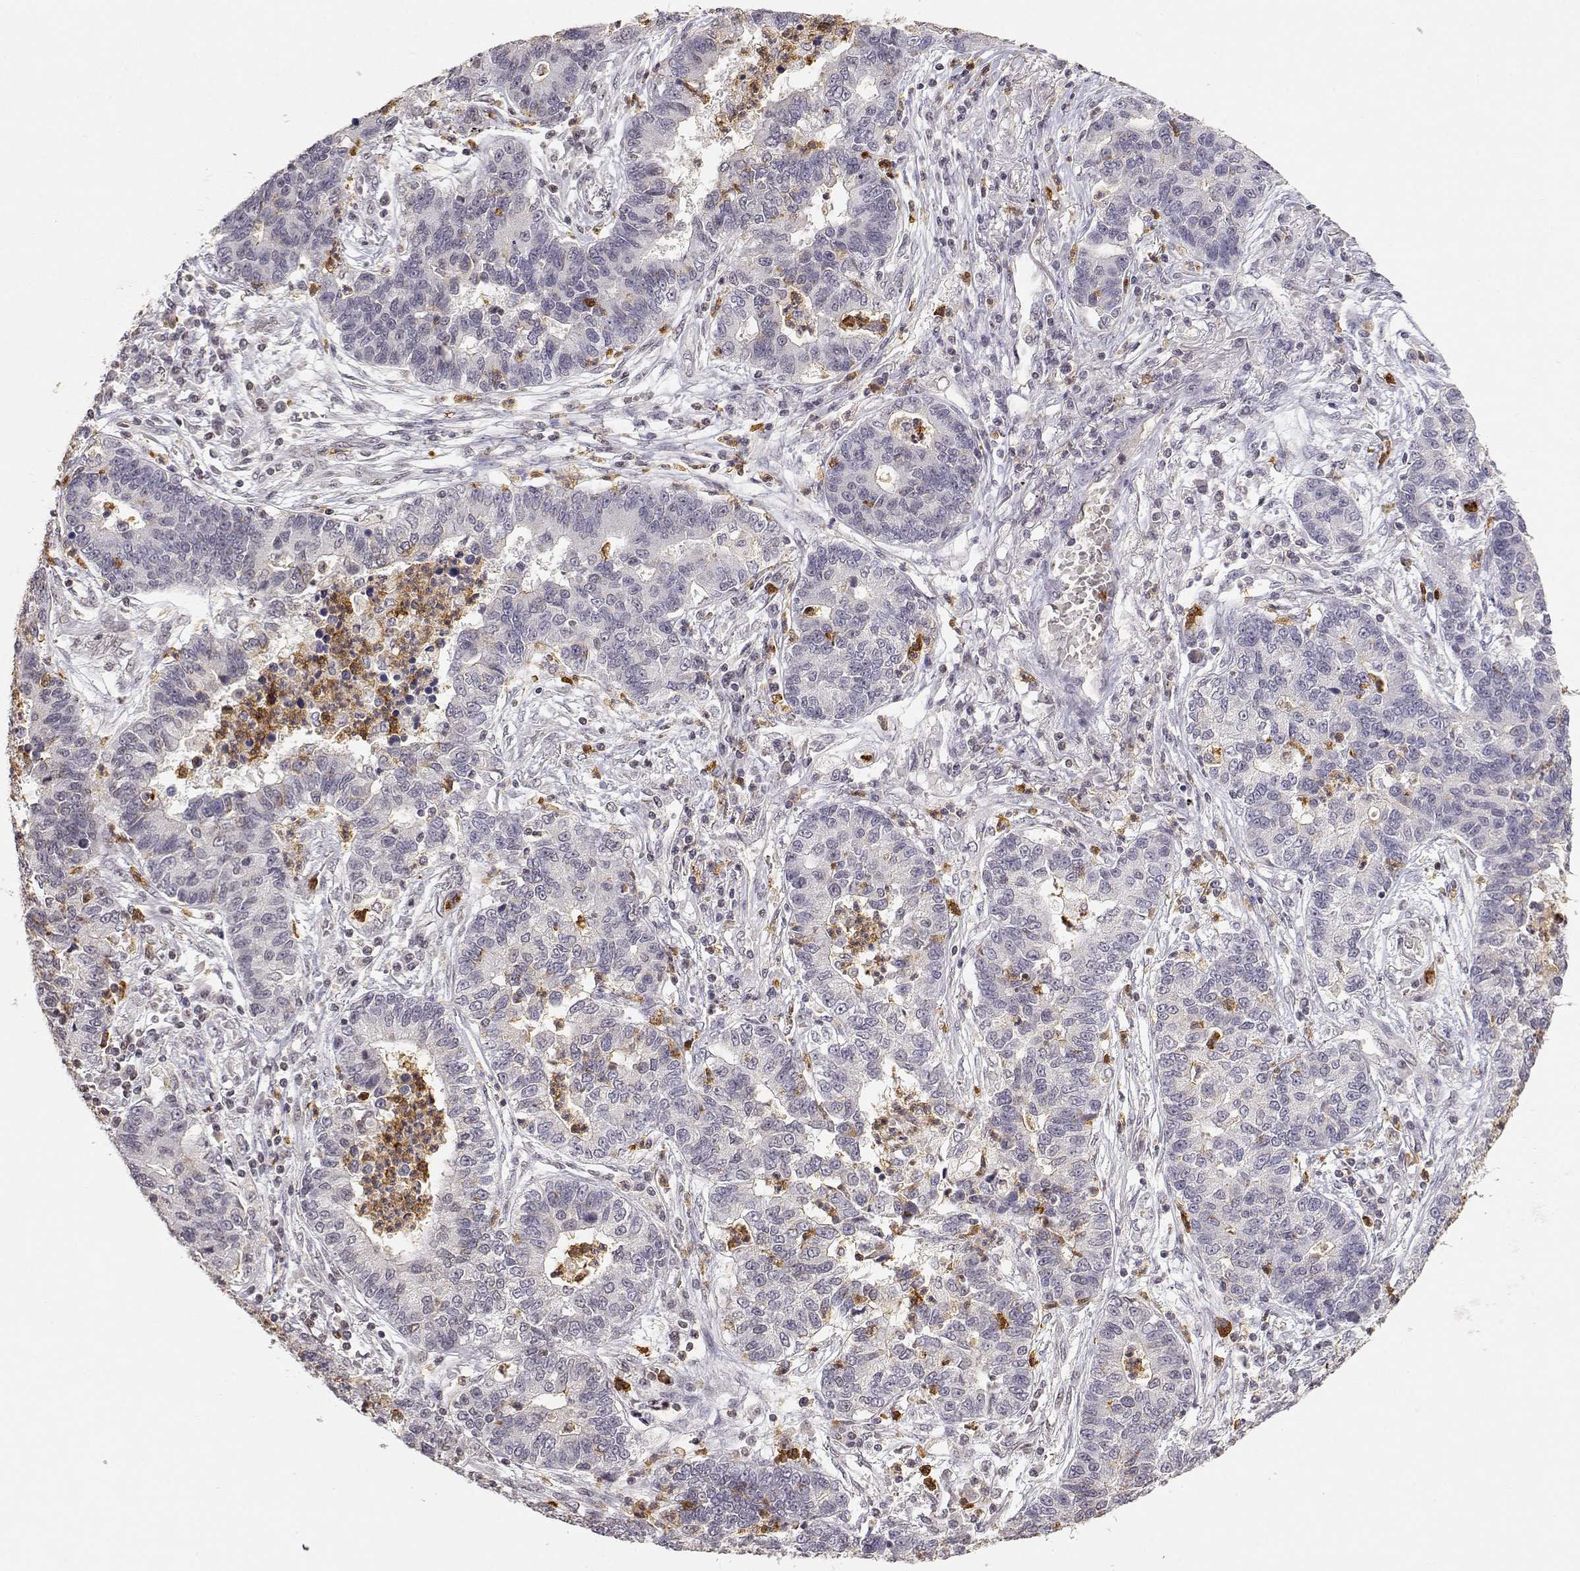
{"staining": {"intensity": "negative", "quantity": "none", "location": "none"}, "tissue": "lung cancer", "cell_type": "Tumor cells", "image_type": "cancer", "snomed": [{"axis": "morphology", "description": "Adenocarcinoma, NOS"}, {"axis": "topography", "description": "Lung"}], "caption": "Lung cancer was stained to show a protein in brown. There is no significant staining in tumor cells.", "gene": "TNFRSF10C", "patient": {"sex": "female", "age": 57}}